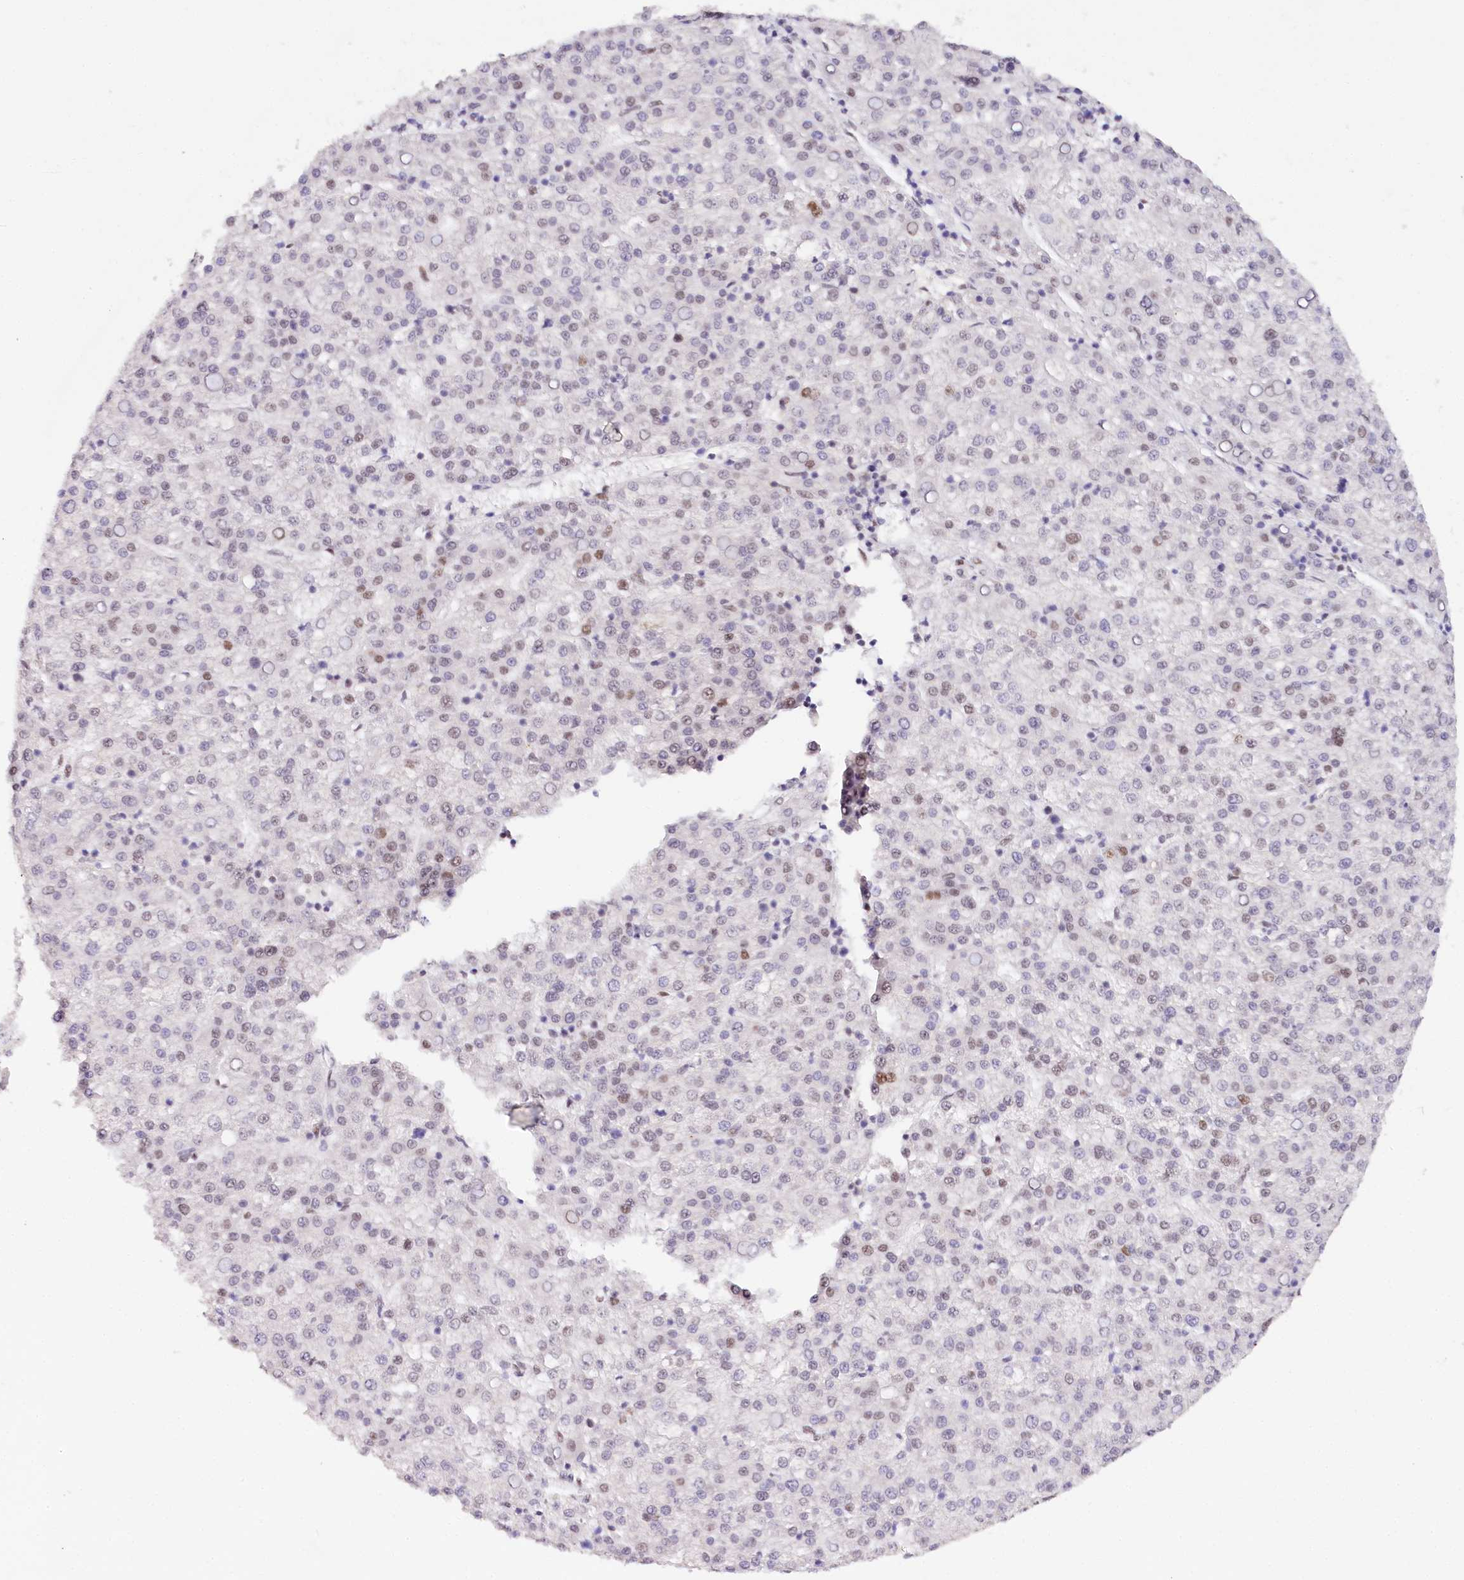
{"staining": {"intensity": "weak", "quantity": "25%-75%", "location": "nuclear"}, "tissue": "liver cancer", "cell_type": "Tumor cells", "image_type": "cancer", "snomed": [{"axis": "morphology", "description": "Carcinoma, Hepatocellular, NOS"}, {"axis": "topography", "description": "Liver"}], "caption": "Immunohistochemistry micrograph of human hepatocellular carcinoma (liver) stained for a protein (brown), which shows low levels of weak nuclear expression in about 25%-75% of tumor cells.", "gene": "TP53", "patient": {"sex": "female", "age": 58}}